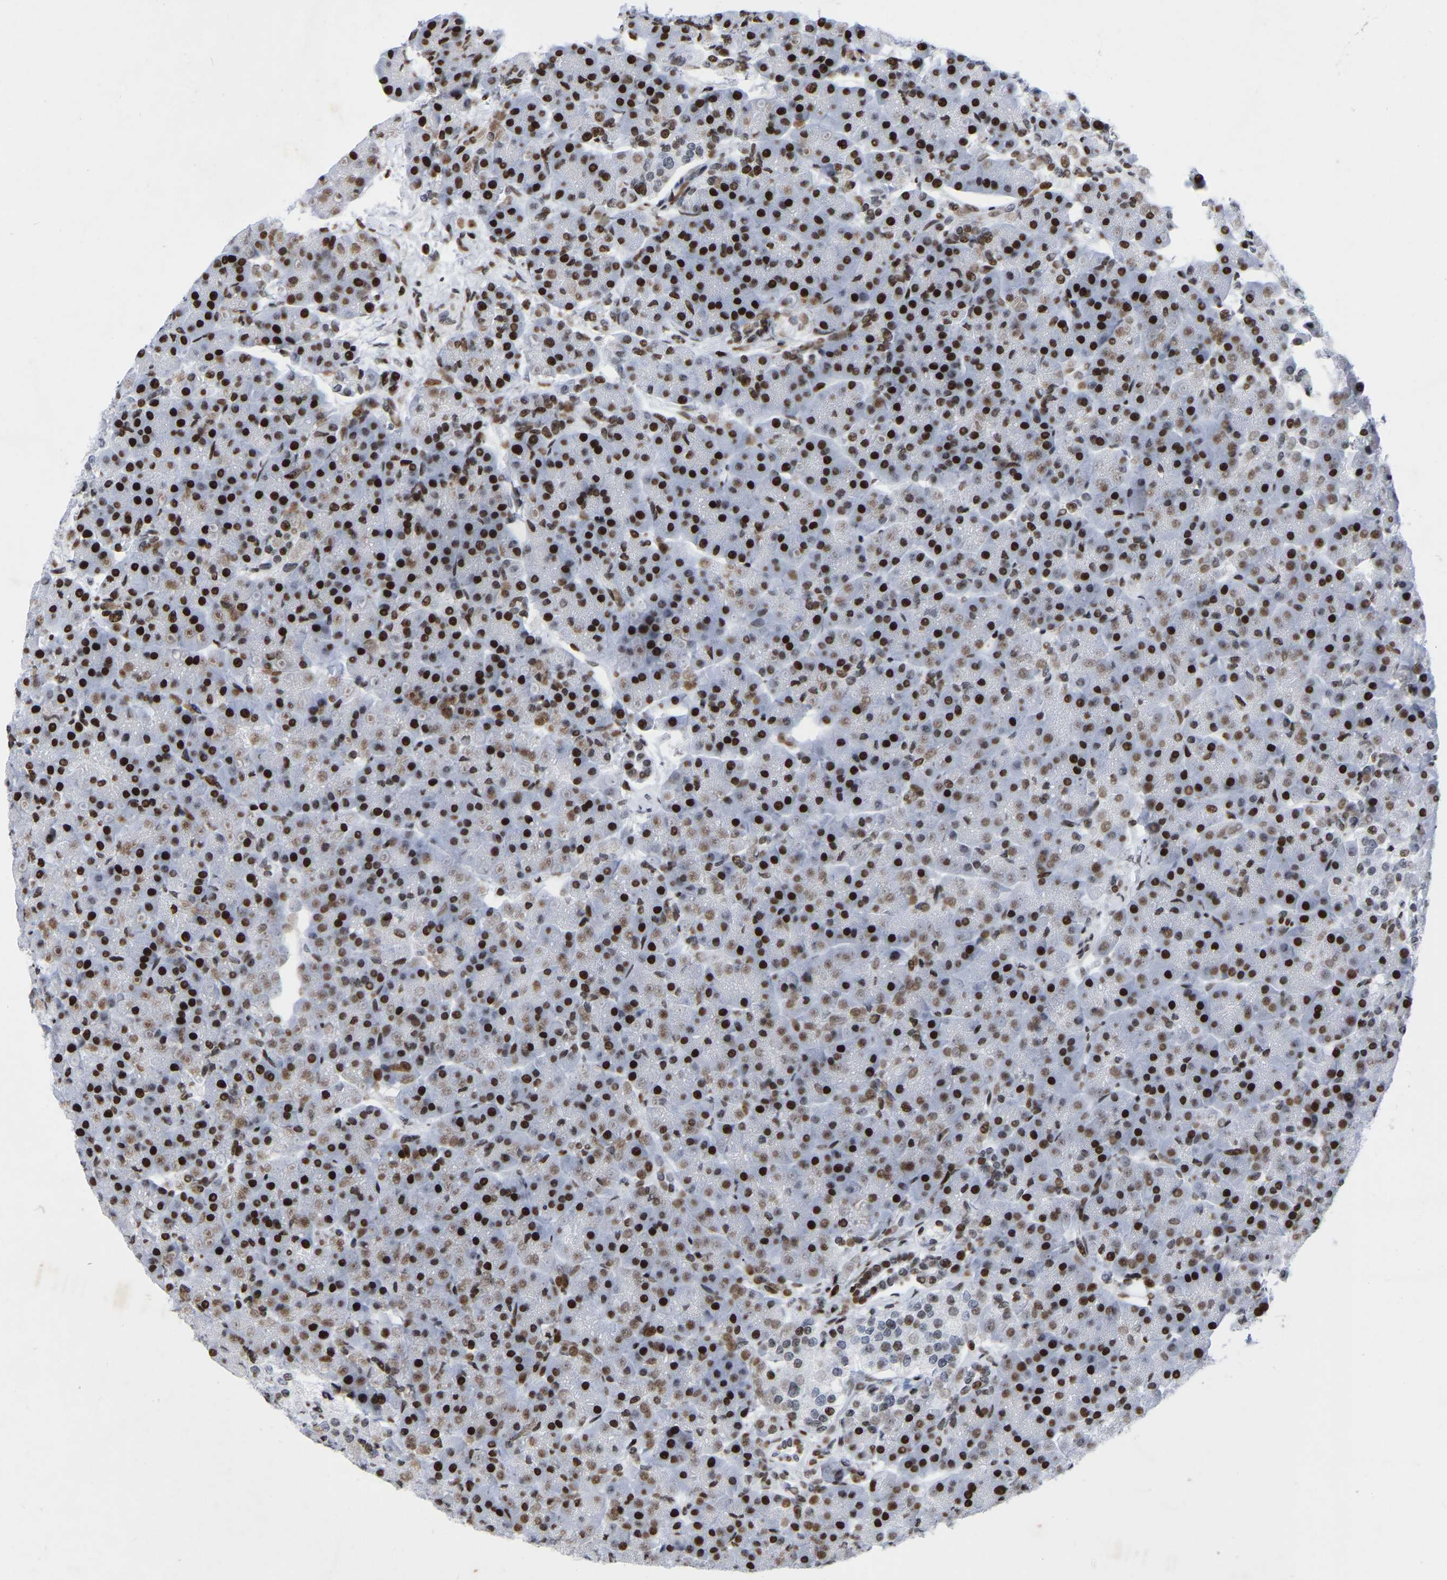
{"staining": {"intensity": "strong", "quantity": ">75%", "location": "nuclear"}, "tissue": "pancreas", "cell_type": "Exocrine glandular cells", "image_type": "normal", "snomed": [{"axis": "morphology", "description": "Normal tissue, NOS"}, {"axis": "topography", "description": "Pancreas"}], "caption": "Protein staining reveals strong nuclear staining in about >75% of exocrine glandular cells in benign pancreas. (Brightfield microscopy of DAB IHC at high magnification).", "gene": "PRCC", "patient": {"sex": "female", "age": 70}}